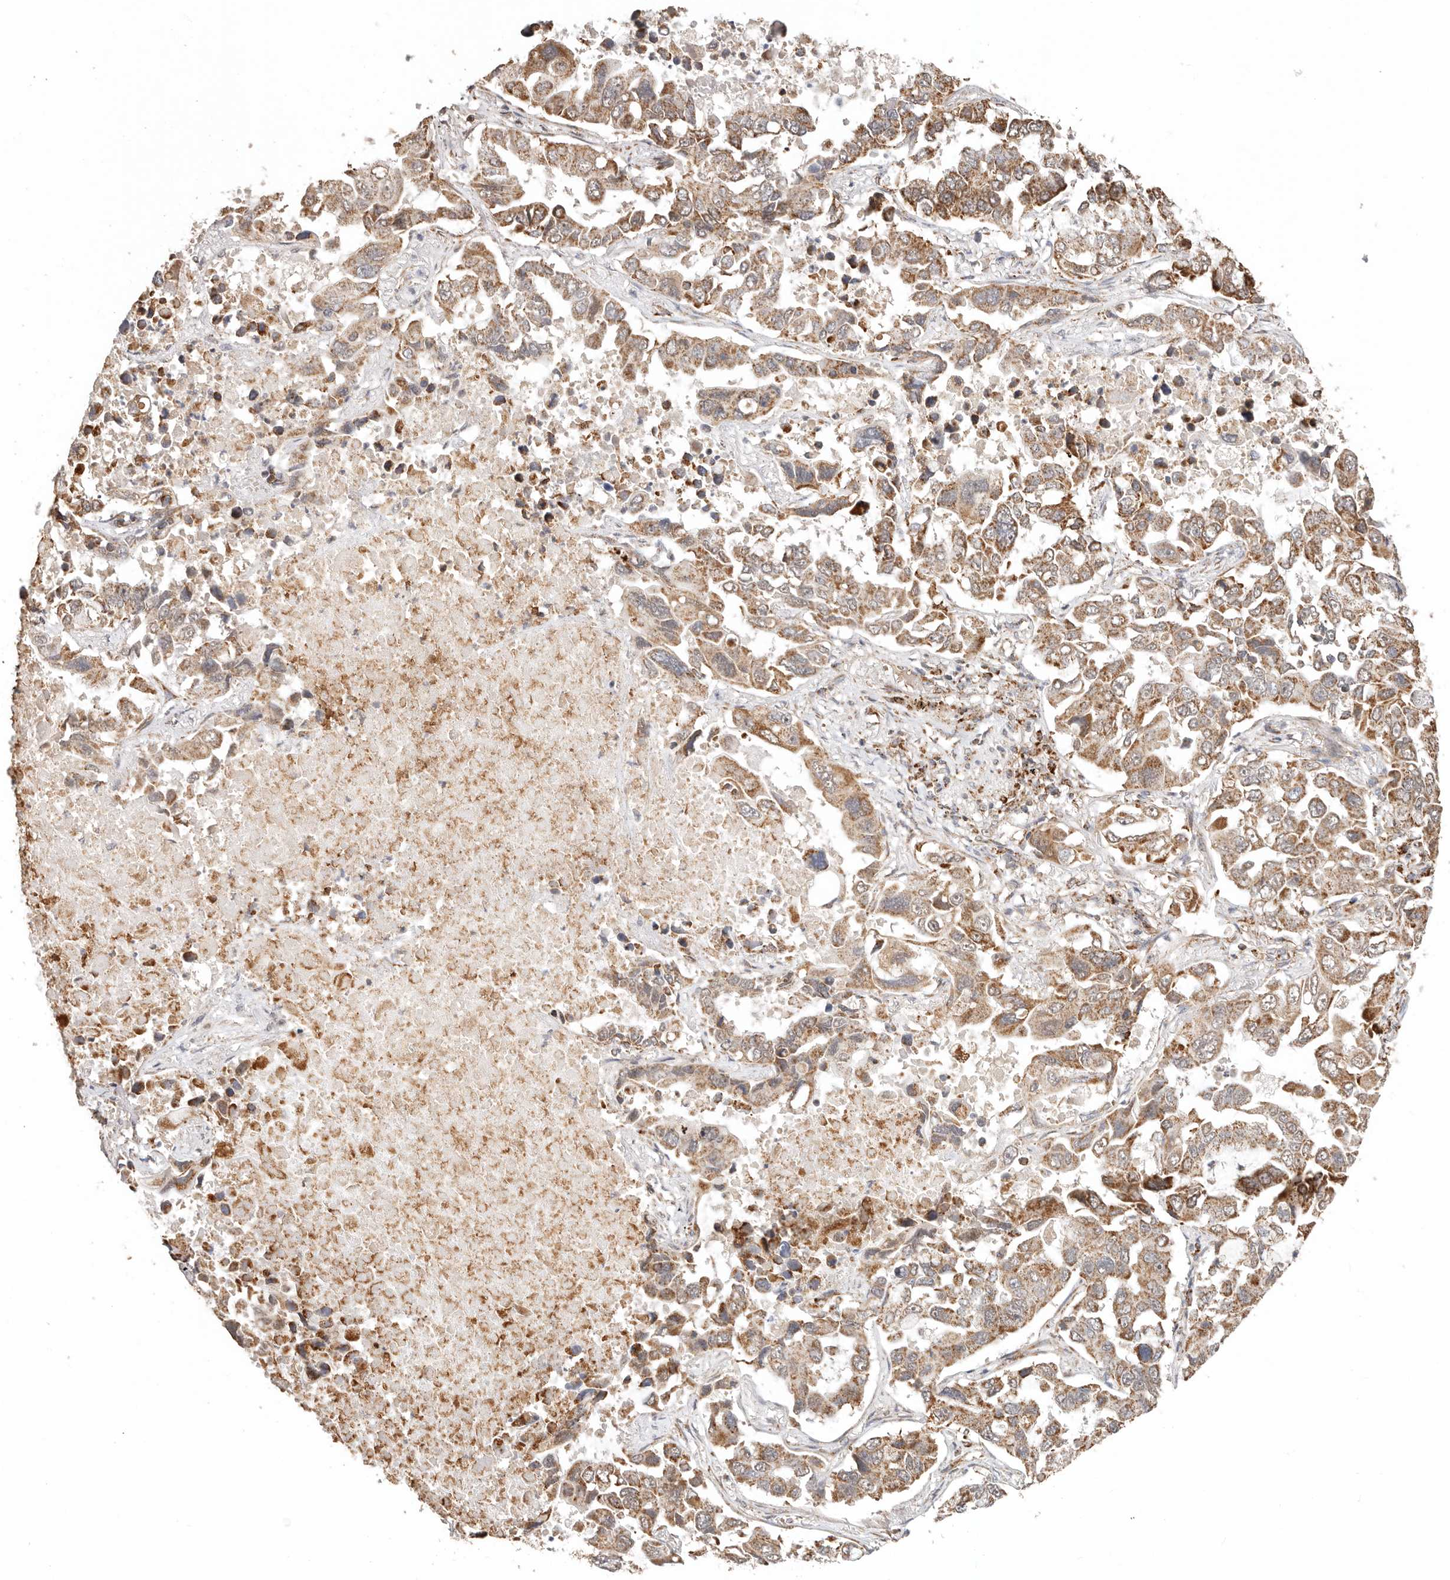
{"staining": {"intensity": "moderate", "quantity": ">75%", "location": "cytoplasmic/membranous"}, "tissue": "lung cancer", "cell_type": "Tumor cells", "image_type": "cancer", "snomed": [{"axis": "morphology", "description": "Adenocarcinoma, NOS"}, {"axis": "topography", "description": "Lung"}], "caption": "Immunohistochemical staining of human lung adenocarcinoma exhibits medium levels of moderate cytoplasmic/membranous protein expression in approximately >75% of tumor cells.", "gene": "NDUFB11", "patient": {"sex": "male", "age": 64}}